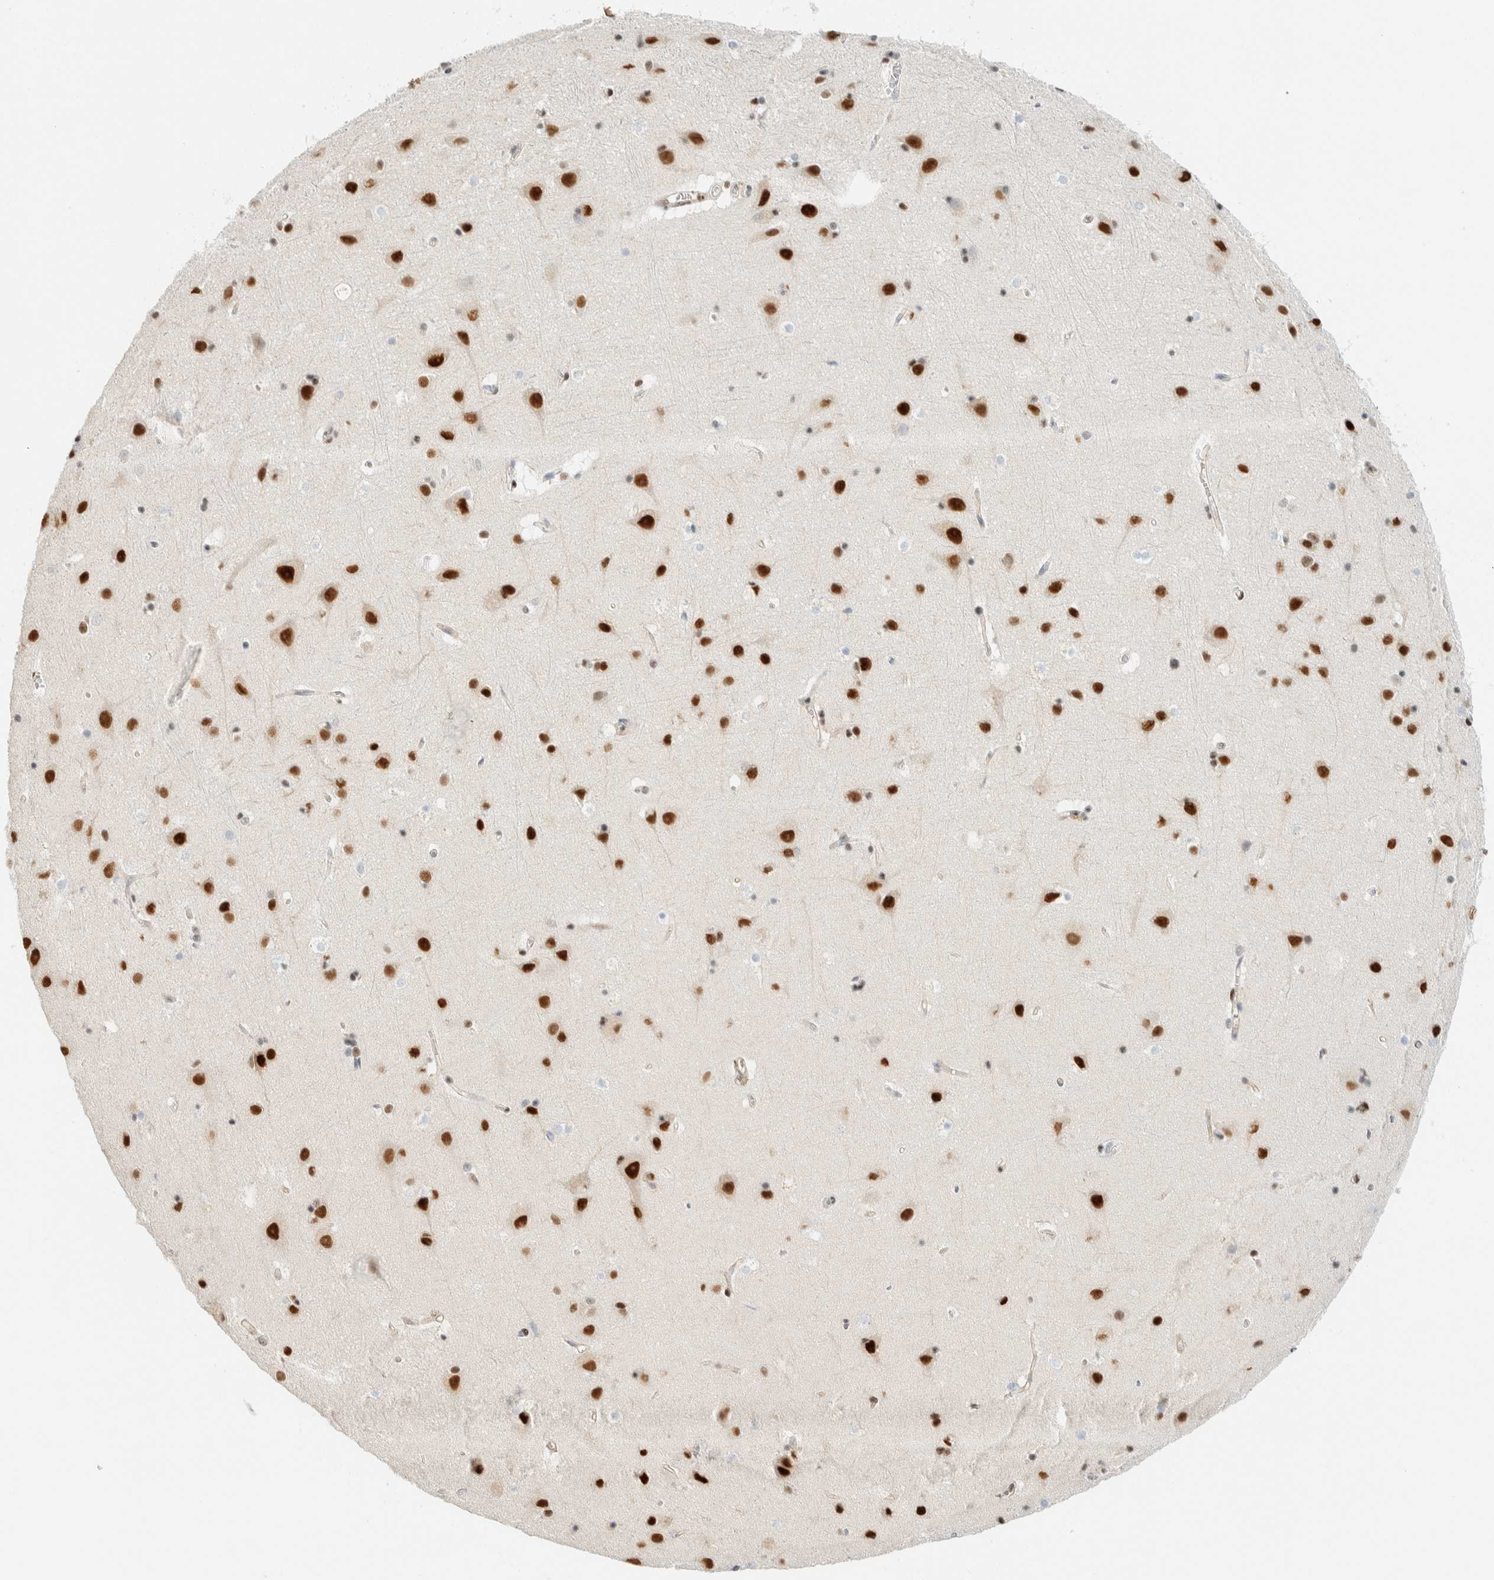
{"staining": {"intensity": "negative", "quantity": "none", "location": "none"}, "tissue": "cerebral cortex", "cell_type": "Endothelial cells", "image_type": "normal", "snomed": [{"axis": "morphology", "description": "Normal tissue, NOS"}, {"axis": "topography", "description": "Cerebral cortex"}], "caption": "A micrograph of cerebral cortex stained for a protein demonstrates no brown staining in endothelial cells. (DAB IHC with hematoxylin counter stain).", "gene": "ZNF683", "patient": {"sex": "male", "age": 54}}